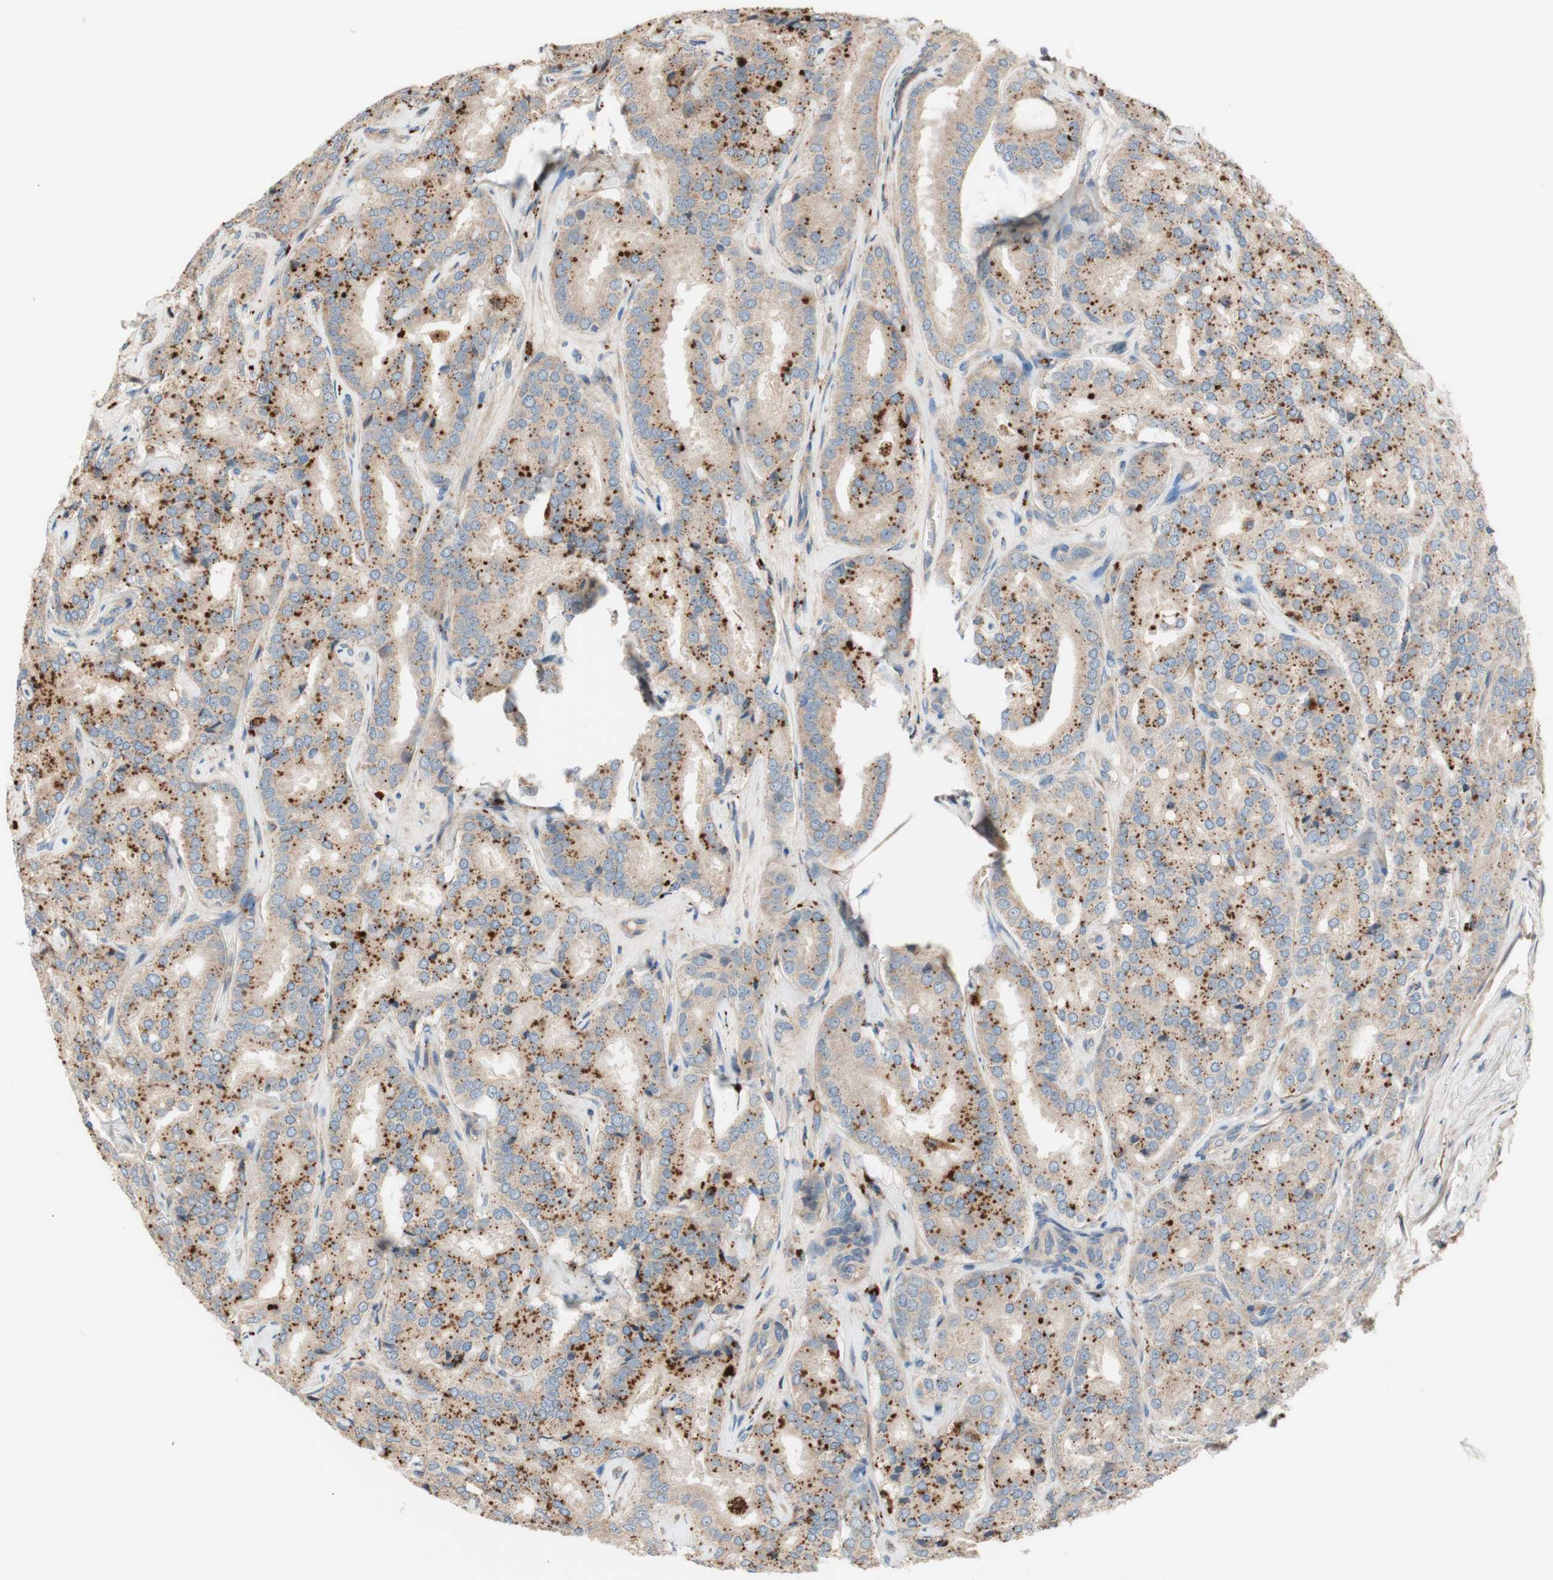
{"staining": {"intensity": "weak", "quantity": ">75%", "location": "cytoplasmic/membranous"}, "tissue": "prostate cancer", "cell_type": "Tumor cells", "image_type": "cancer", "snomed": [{"axis": "morphology", "description": "Adenocarcinoma, High grade"}, {"axis": "topography", "description": "Prostate"}], "caption": "Immunohistochemical staining of adenocarcinoma (high-grade) (prostate) displays weak cytoplasmic/membranous protein staining in about >75% of tumor cells.", "gene": "PTPN21", "patient": {"sex": "male", "age": 65}}